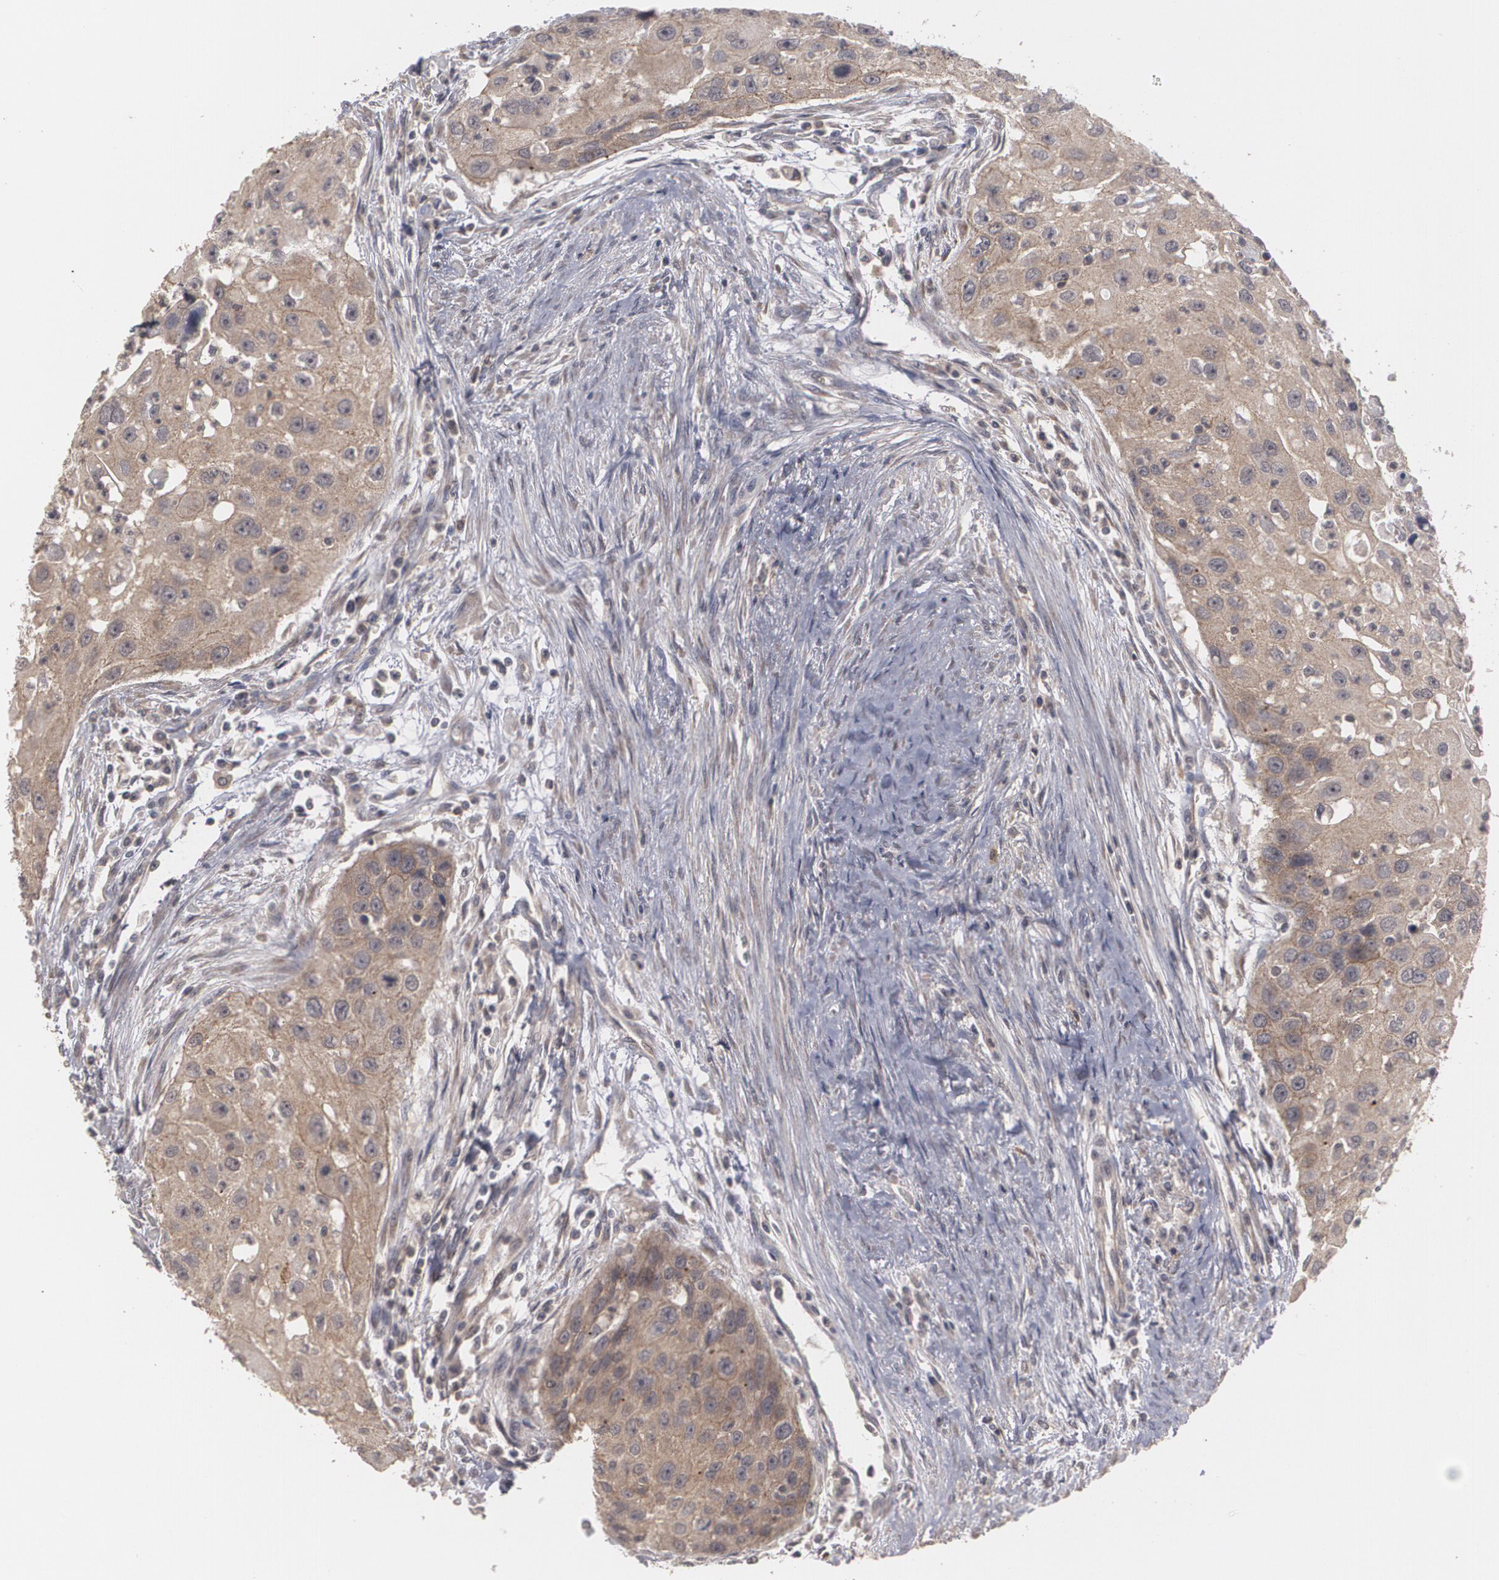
{"staining": {"intensity": "strong", "quantity": ">75%", "location": "cytoplasmic/membranous"}, "tissue": "head and neck cancer", "cell_type": "Tumor cells", "image_type": "cancer", "snomed": [{"axis": "morphology", "description": "Squamous cell carcinoma, NOS"}, {"axis": "topography", "description": "Head-Neck"}], "caption": "Head and neck cancer was stained to show a protein in brown. There is high levels of strong cytoplasmic/membranous expression in about >75% of tumor cells.", "gene": "ARF6", "patient": {"sex": "male", "age": 64}}